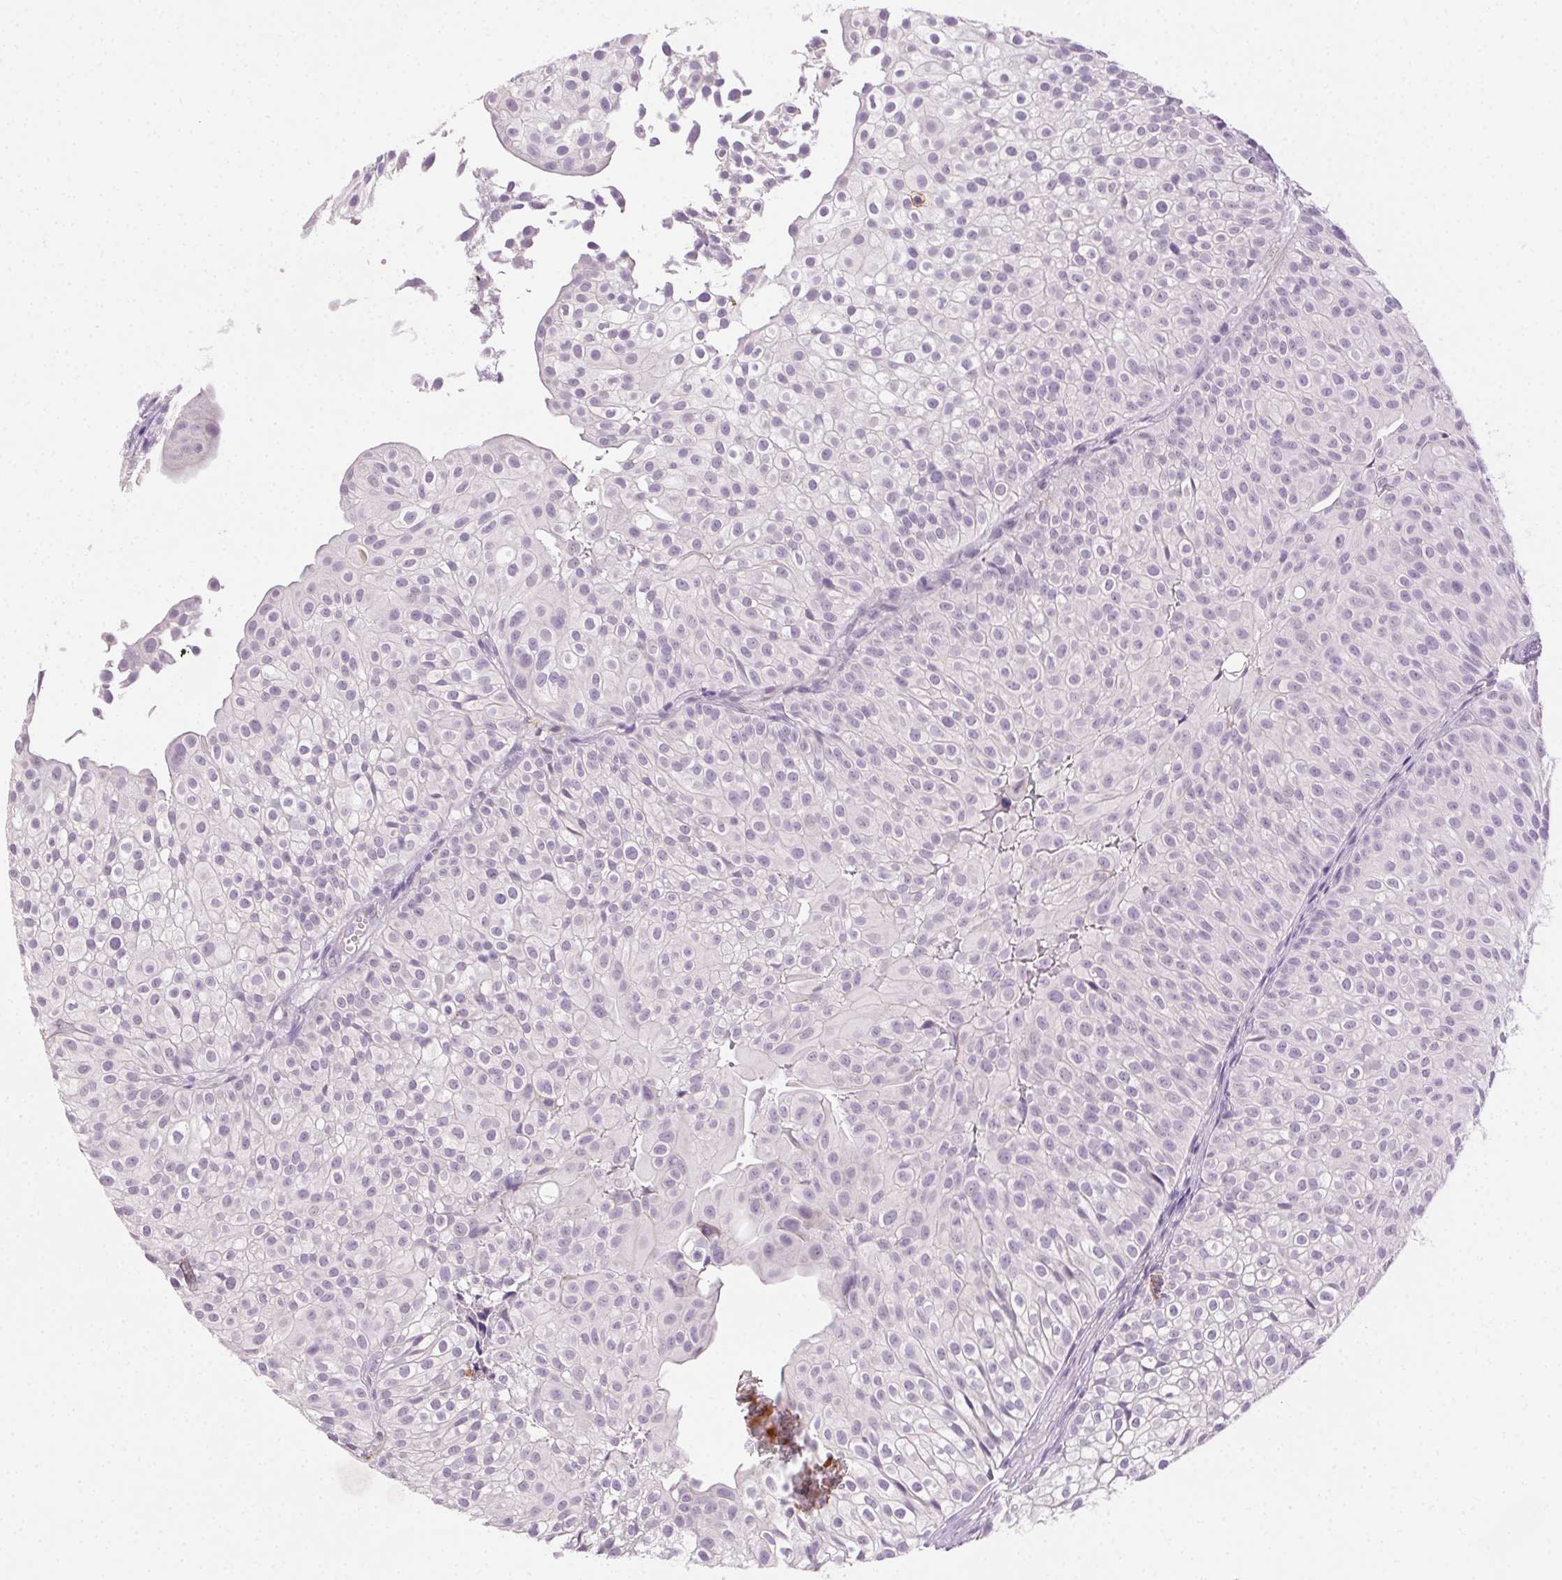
{"staining": {"intensity": "negative", "quantity": "none", "location": "none"}, "tissue": "urothelial cancer", "cell_type": "Tumor cells", "image_type": "cancer", "snomed": [{"axis": "morphology", "description": "Urothelial carcinoma, Low grade"}, {"axis": "topography", "description": "Urinary bladder"}], "caption": "Immunohistochemistry (IHC) histopathology image of urothelial cancer stained for a protein (brown), which demonstrates no positivity in tumor cells.", "gene": "AKAP5", "patient": {"sex": "male", "age": 70}}